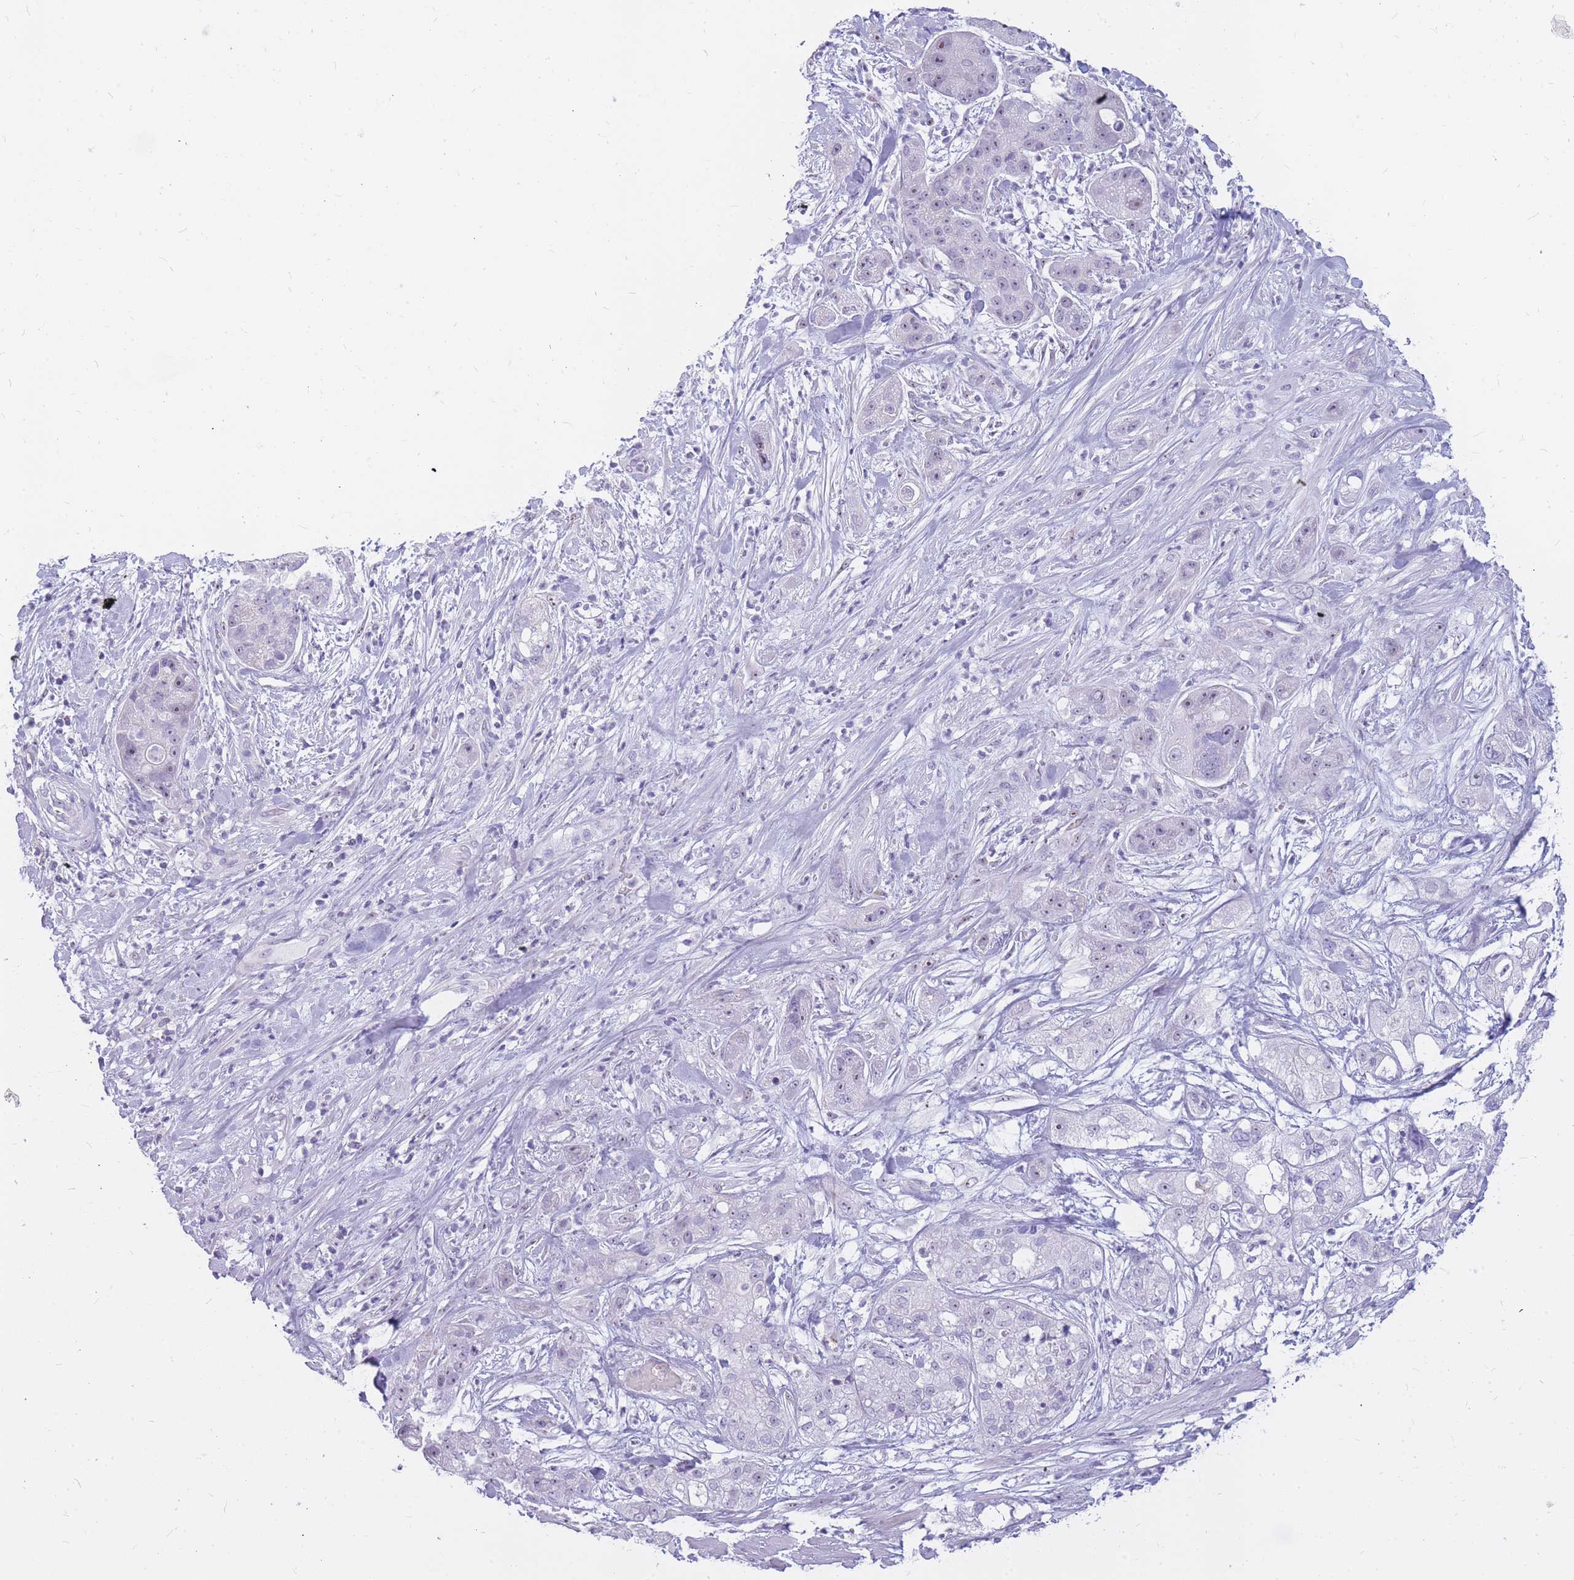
{"staining": {"intensity": "negative", "quantity": "none", "location": "none"}, "tissue": "pancreatic cancer", "cell_type": "Tumor cells", "image_type": "cancer", "snomed": [{"axis": "morphology", "description": "Adenocarcinoma, NOS"}, {"axis": "topography", "description": "Pancreas"}], "caption": "IHC image of human pancreatic cancer (adenocarcinoma) stained for a protein (brown), which displays no staining in tumor cells.", "gene": "INS", "patient": {"sex": "female", "age": 78}}